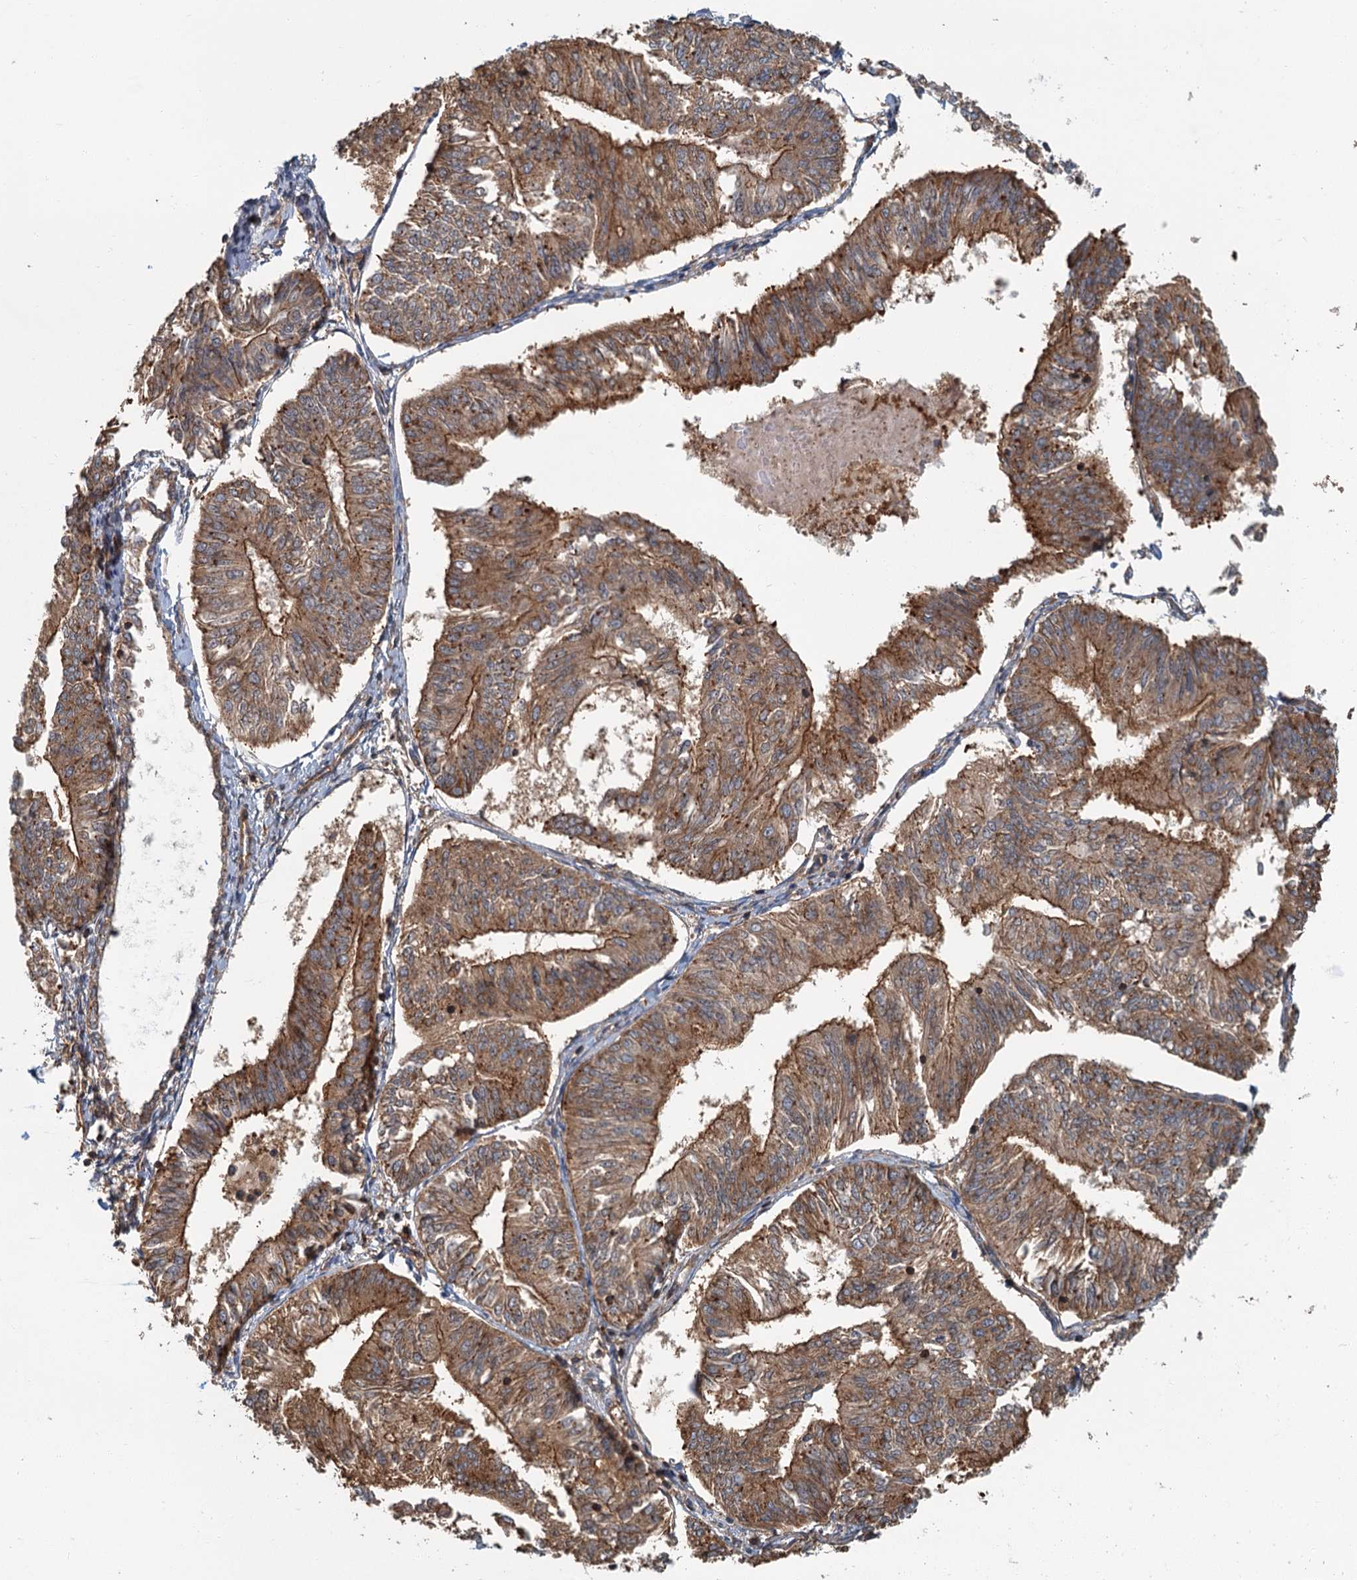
{"staining": {"intensity": "moderate", "quantity": ">75%", "location": "cytoplasmic/membranous"}, "tissue": "endometrial cancer", "cell_type": "Tumor cells", "image_type": "cancer", "snomed": [{"axis": "morphology", "description": "Adenocarcinoma, NOS"}, {"axis": "topography", "description": "Endometrium"}], "caption": "A high-resolution histopathology image shows immunohistochemistry (IHC) staining of endometrial cancer (adenocarcinoma), which displays moderate cytoplasmic/membranous expression in about >75% of tumor cells.", "gene": "ZNF527", "patient": {"sex": "female", "age": 58}}